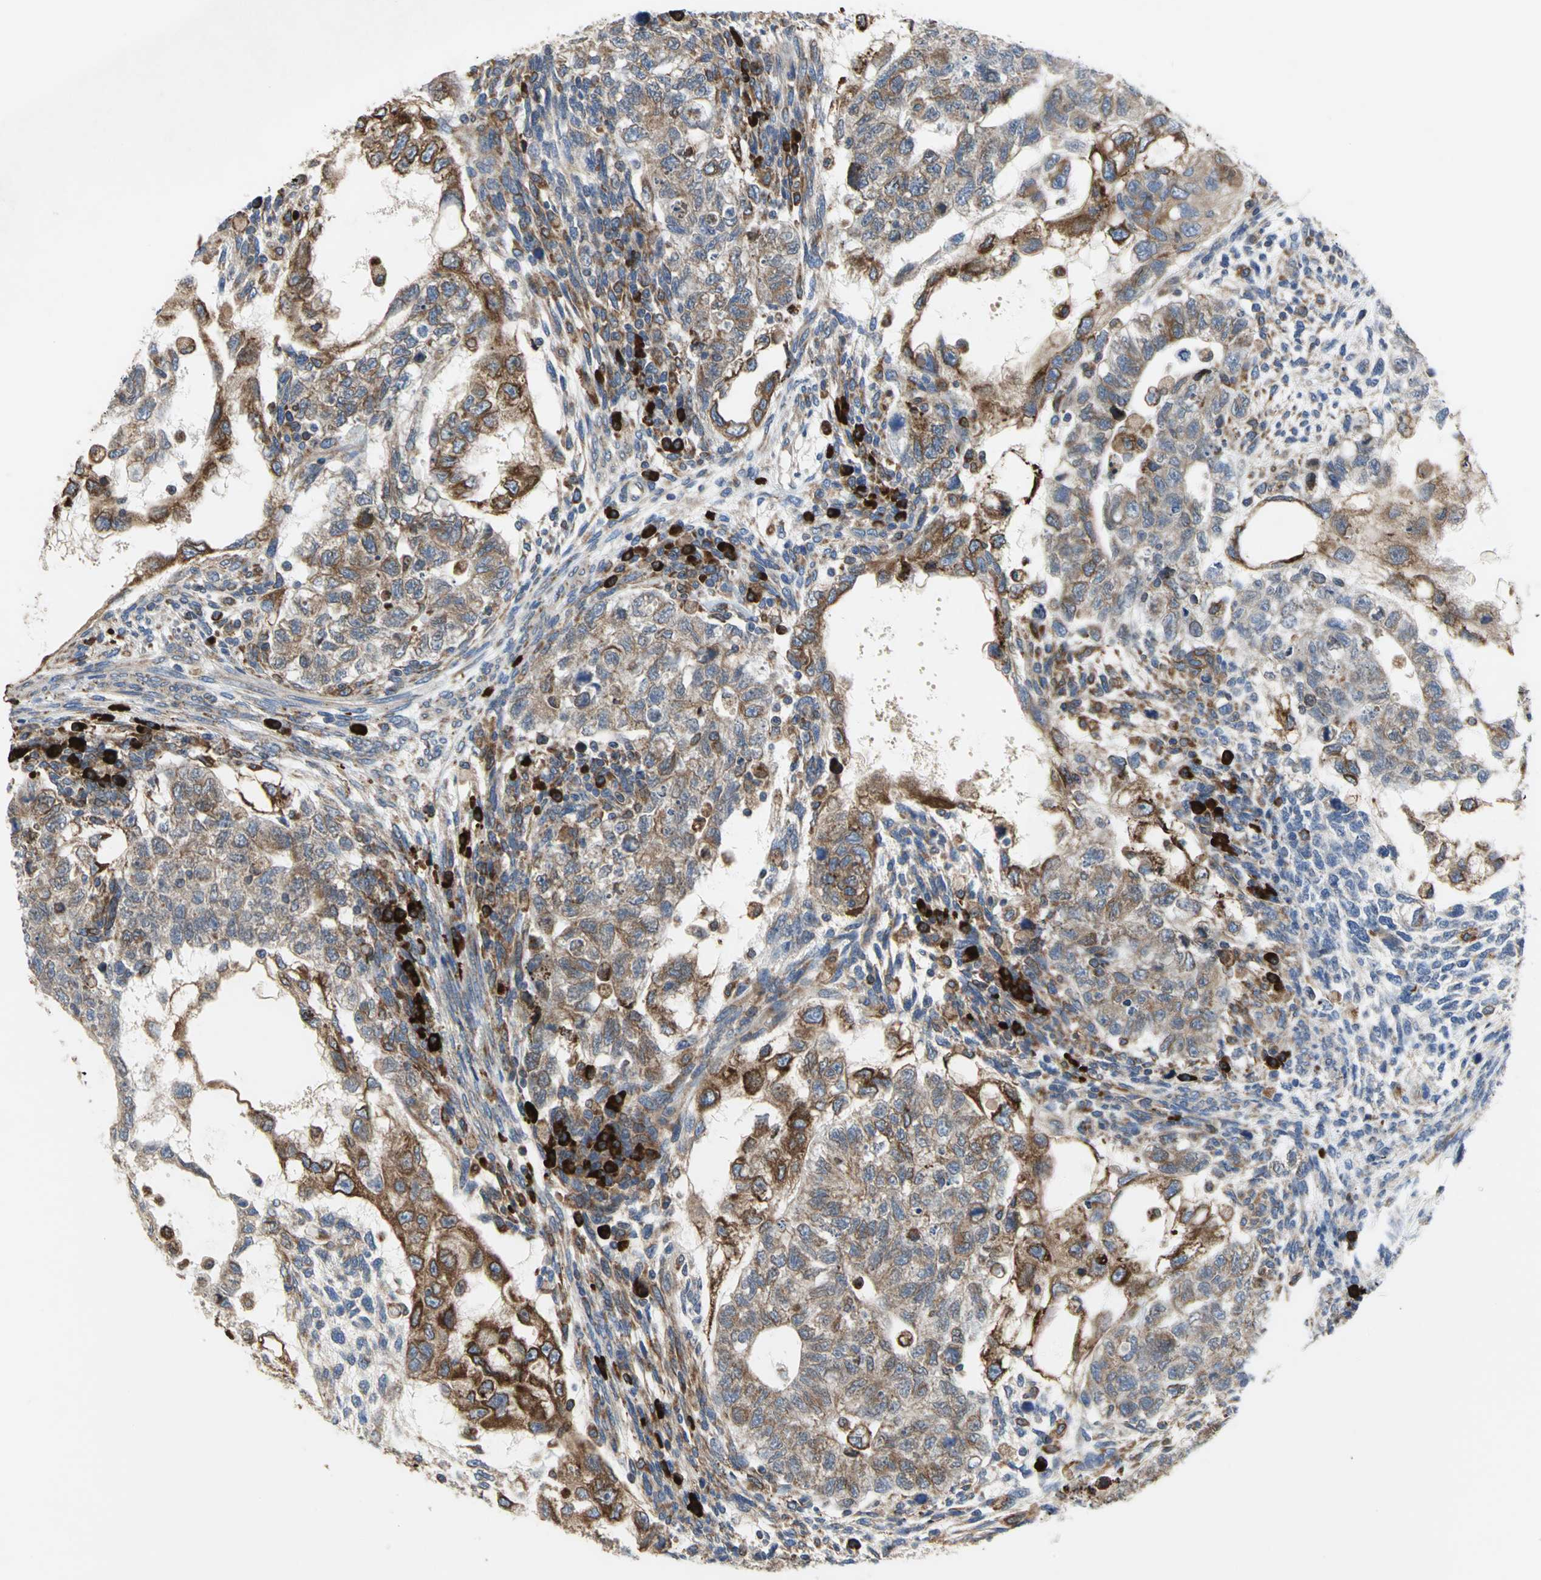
{"staining": {"intensity": "moderate", "quantity": ">75%", "location": "cytoplasmic/membranous"}, "tissue": "testis cancer", "cell_type": "Tumor cells", "image_type": "cancer", "snomed": [{"axis": "morphology", "description": "Normal tissue, NOS"}, {"axis": "morphology", "description": "Carcinoma, Embryonal, NOS"}, {"axis": "topography", "description": "Testis"}], "caption": "A photomicrograph showing moderate cytoplasmic/membranous positivity in approximately >75% of tumor cells in testis cancer, as visualized by brown immunohistochemical staining.", "gene": "SDF2L1", "patient": {"sex": "male", "age": 36}}